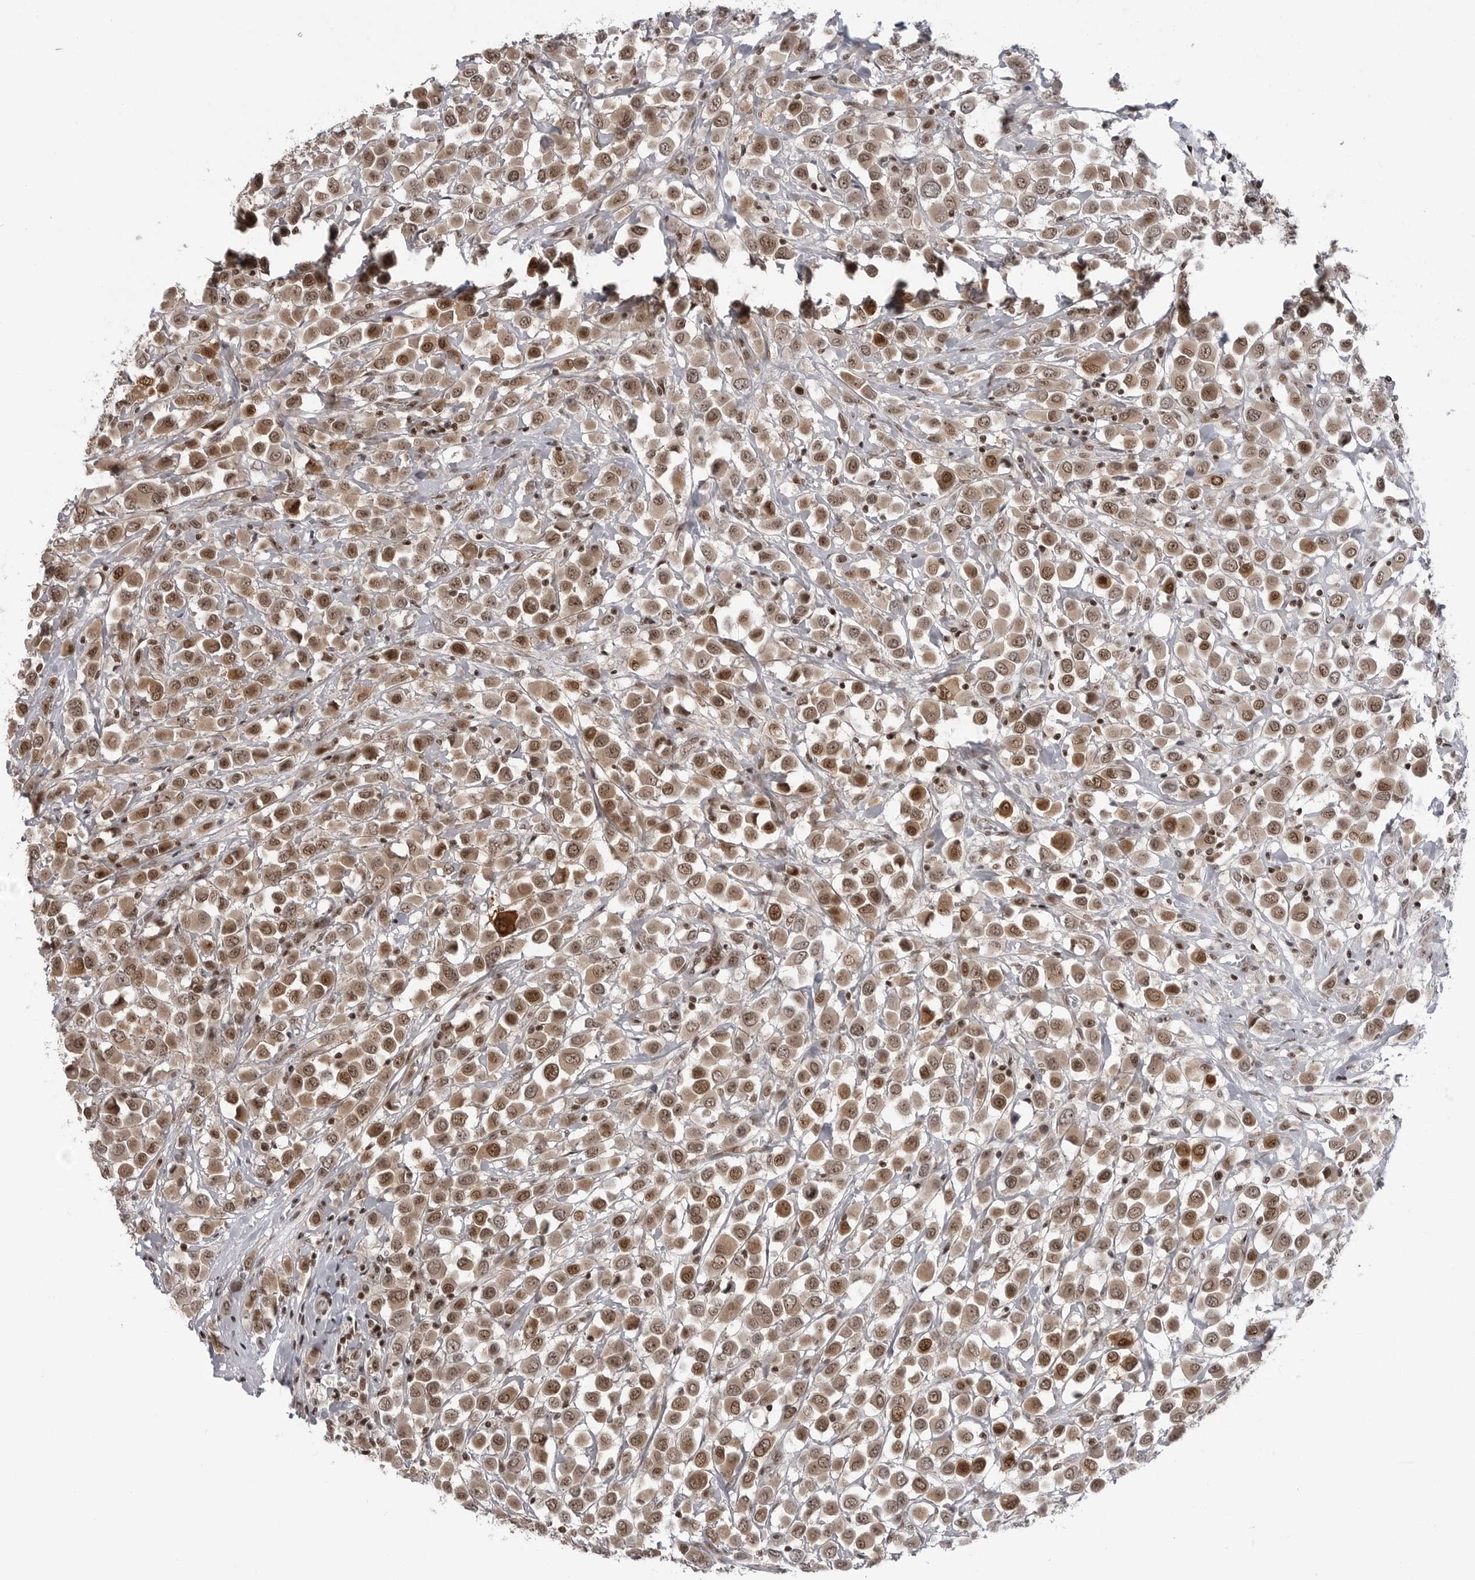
{"staining": {"intensity": "moderate", "quantity": ">75%", "location": "cytoplasmic/membranous,nuclear"}, "tissue": "breast cancer", "cell_type": "Tumor cells", "image_type": "cancer", "snomed": [{"axis": "morphology", "description": "Duct carcinoma"}, {"axis": "topography", "description": "Breast"}], "caption": "The photomicrograph reveals immunohistochemical staining of breast infiltrating ductal carcinoma. There is moderate cytoplasmic/membranous and nuclear positivity is seen in approximately >75% of tumor cells.", "gene": "TRIM66", "patient": {"sex": "female", "age": 61}}